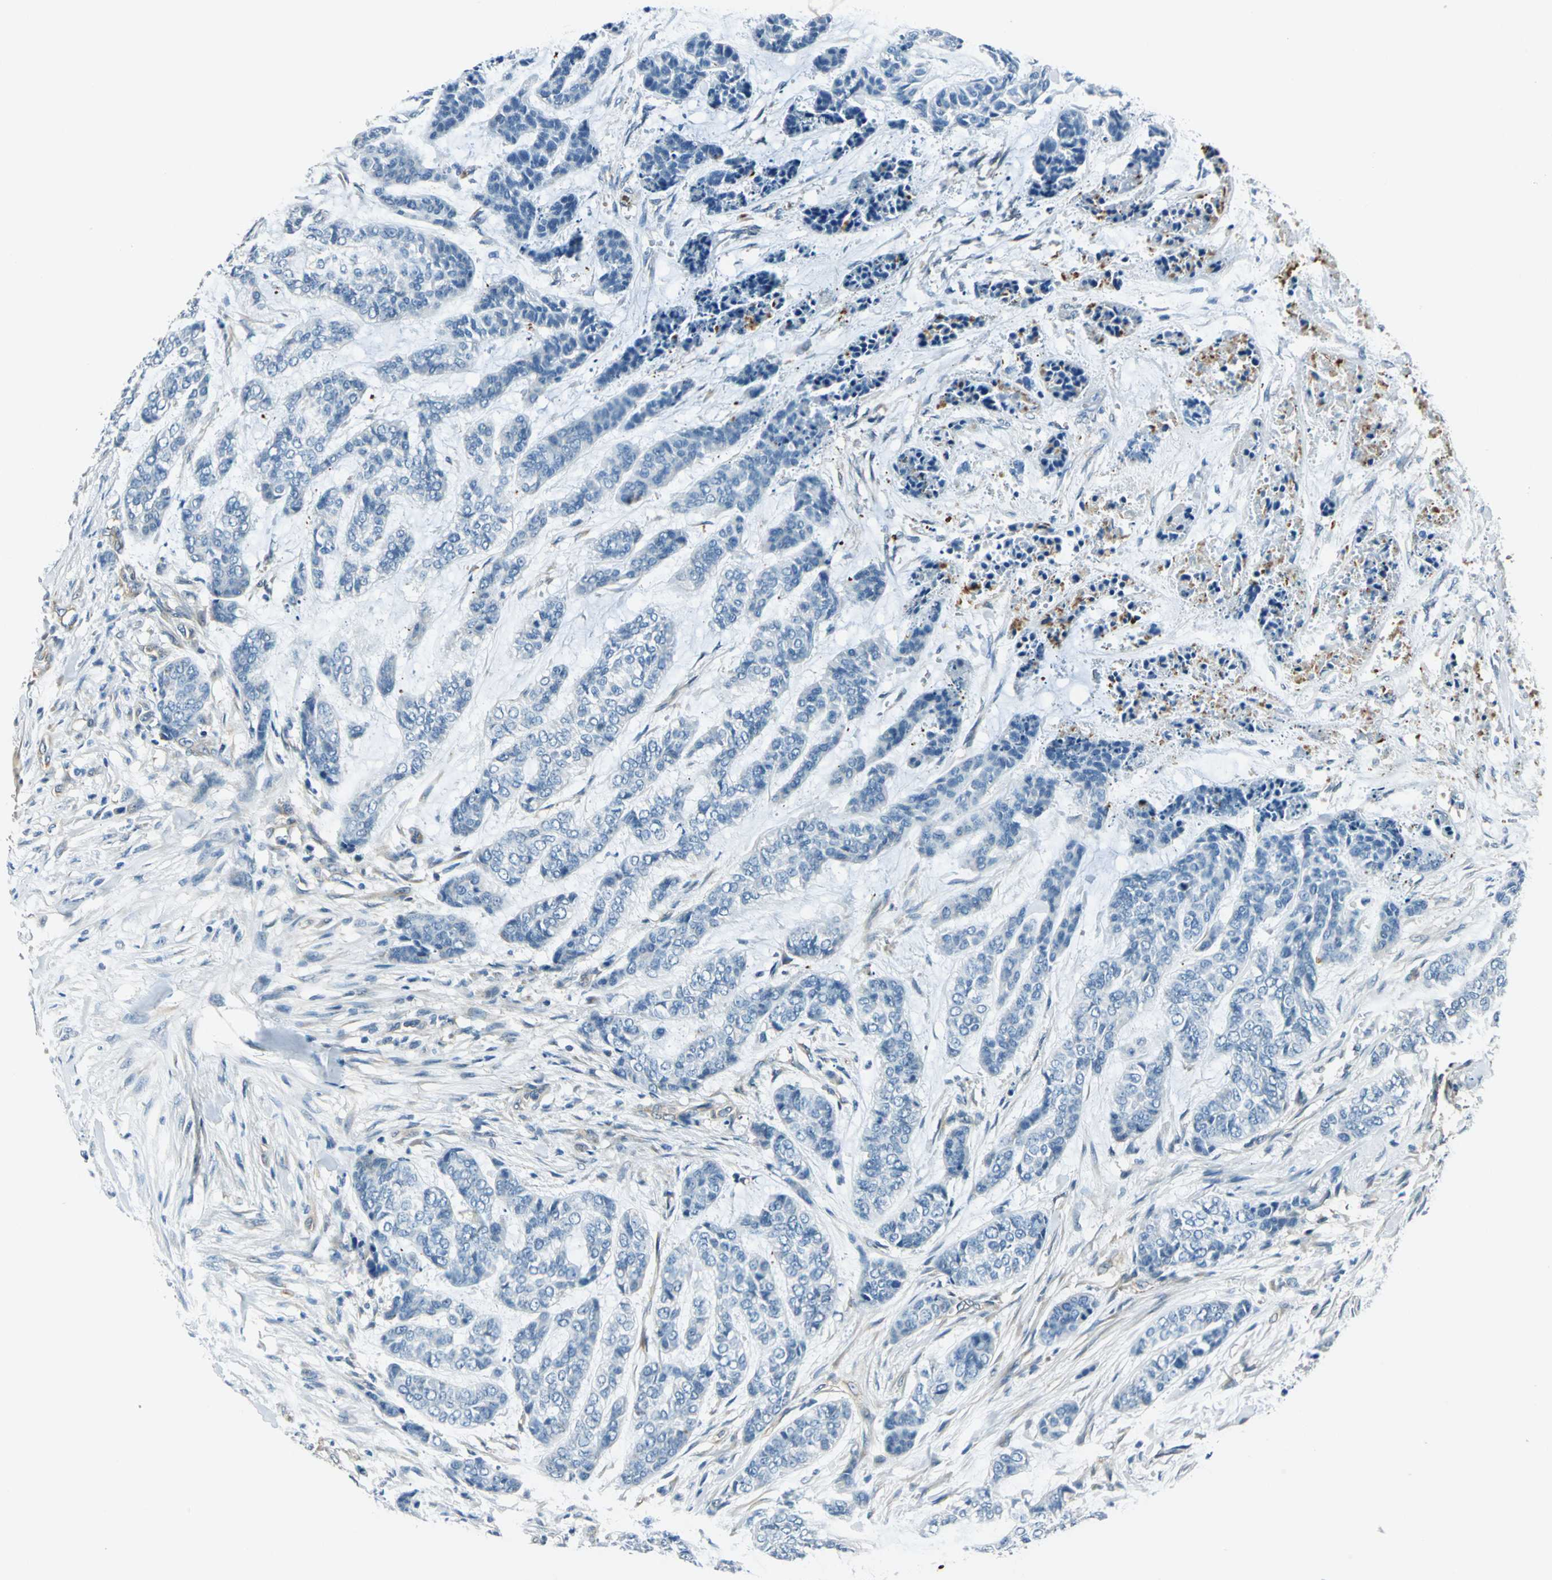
{"staining": {"intensity": "negative", "quantity": "none", "location": "none"}, "tissue": "skin cancer", "cell_type": "Tumor cells", "image_type": "cancer", "snomed": [{"axis": "morphology", "description": "Basal cell carcinoma"}, {"axis": "topography", "description": "Skin"}], "caption": "Skin basal cell carcinoma was stained to show a protein in brown. There is no significant staining in tumor cells. (Stains: DAB immunohistochemistry (IHC) with hematoxylin counter stain, Microscopy: brightfield microscopy at high magnification).", "gene": "CDC42EP1", "patient": {"sex": "female", "age": 64}}